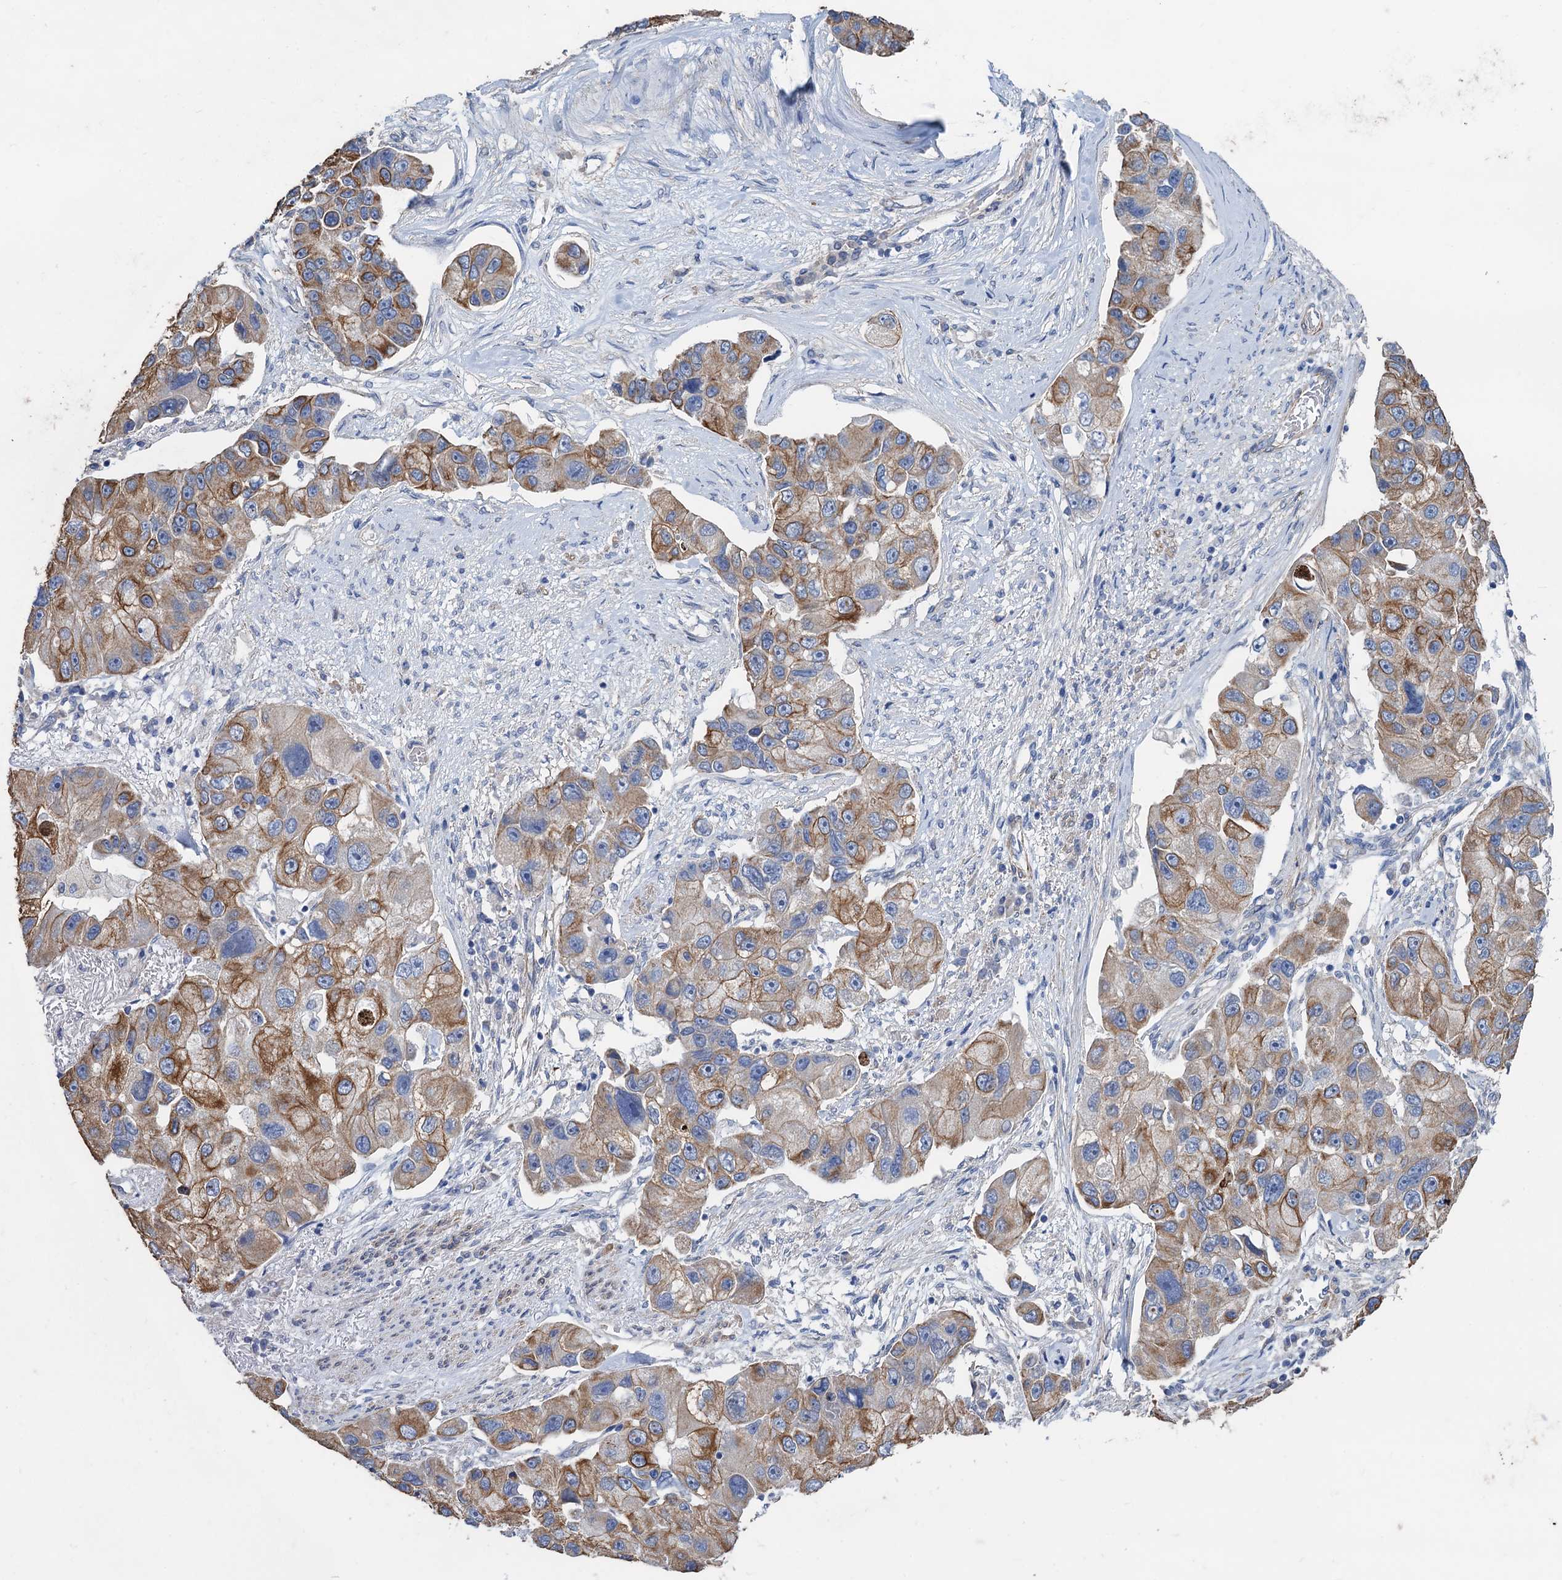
{"staining": {"intensity": "moderate", "quantity": ">75%", "location": "cytoplasmic/membranous"}, "tissue": "lung cancer", "cell_type": "Tumor cells", "image_type": "cancer", "snomed": [{"axis": "morphology", "description": "Adenocarcinoma, NOS"}, {"axis": "topography", "description": "Lung"}], "caption": "Immunohistochemical staining of lung cancer displays medium levels of moderate cytoplasmic/membranous staining in approximately >75% of tumor cells.", "gene": "SMCO3", "patient": {"sex": "female", "age": 54}}